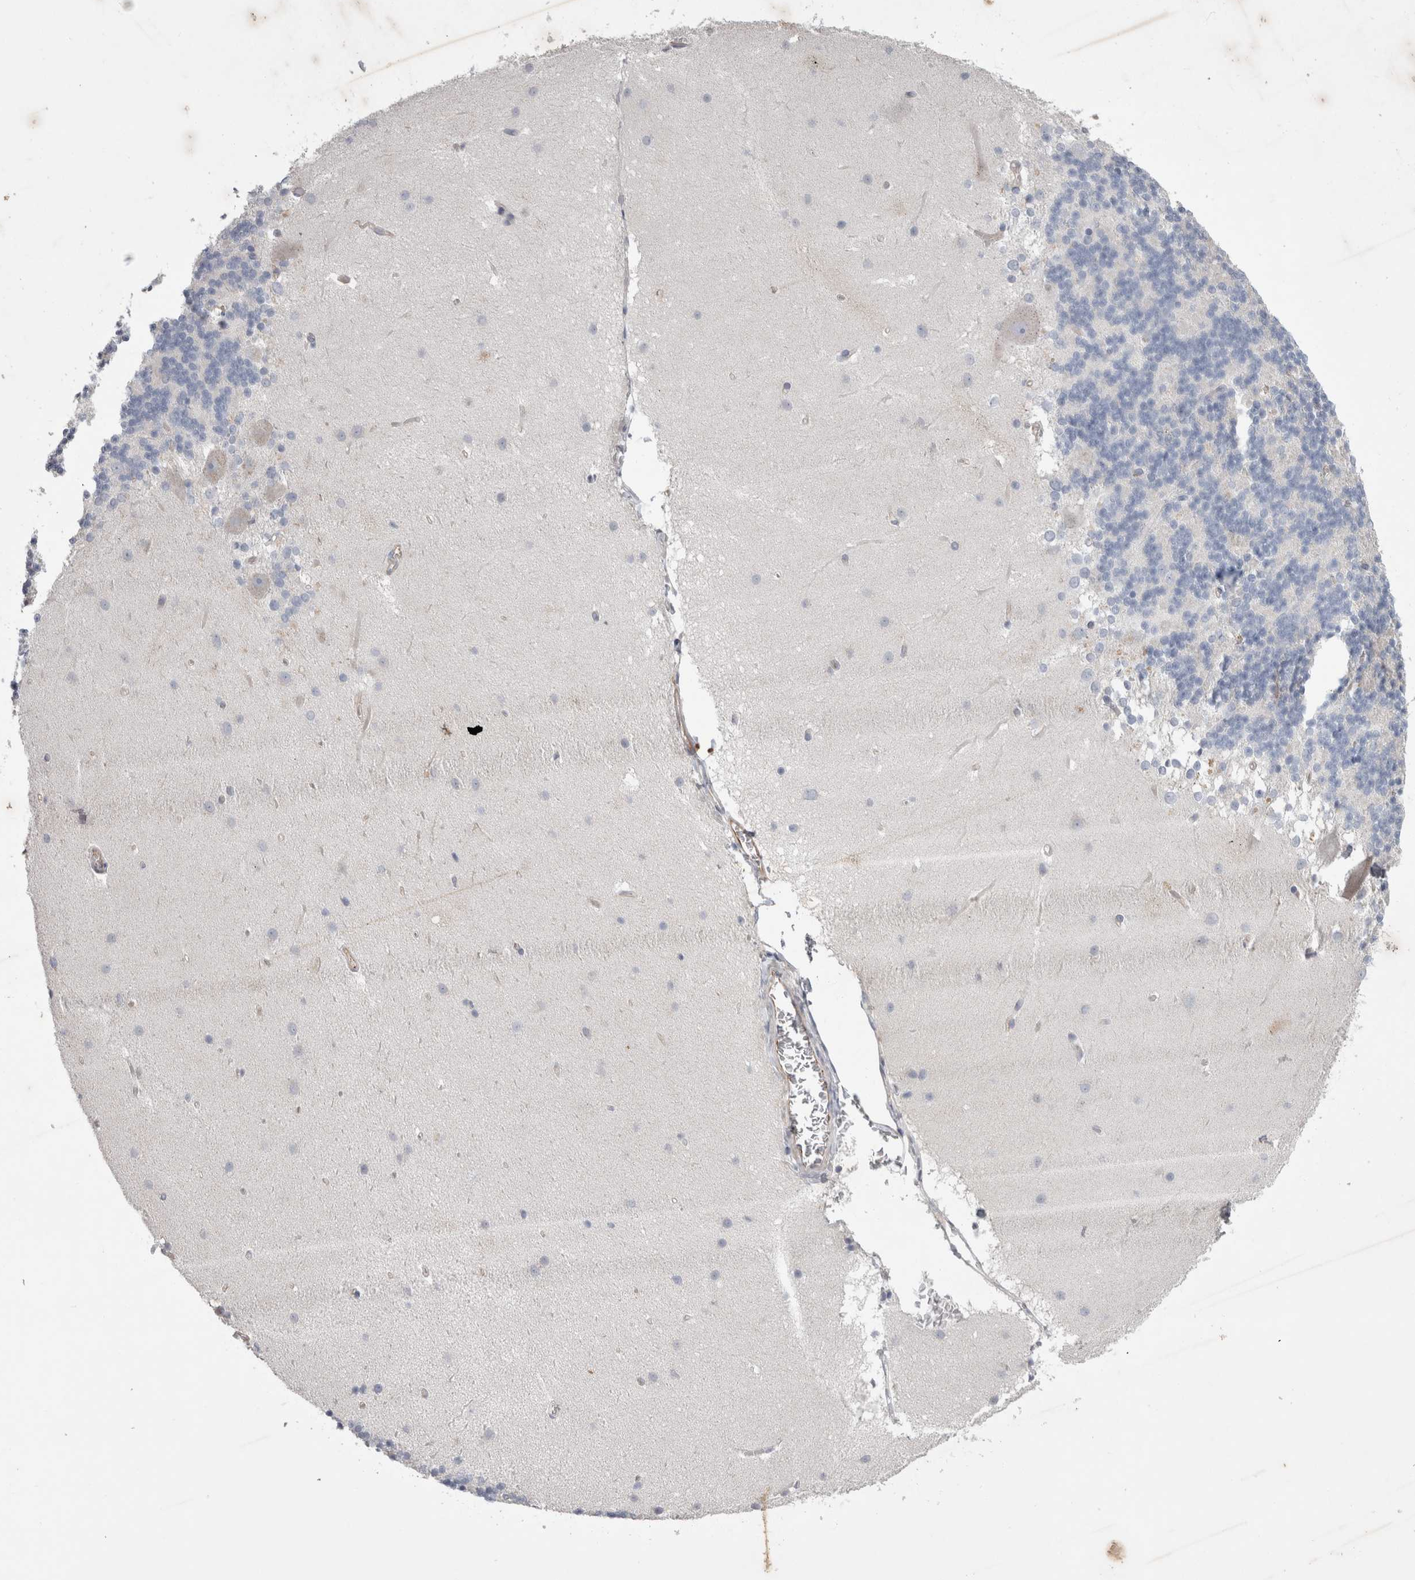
{"staining": {"intensity": "negative", "quantity": "none", "location": "none"}, "tissue": "cerebellum", "cell_type": "Cells in granular layer", "image_type": "normal", "snomed": [{"axis": "morphology", "description": "Normal tissue, NOS"}, {"axis": "topography", "description": "Cerebellum"}], "caption": "High power microscopy photomicrograph of an immunohistochemistry image of unremarkable cerebellum, revealing no significant staining in cells in granular layer.", "gene": "STRADB", "patient": {"sex": "female", "age": 19}}